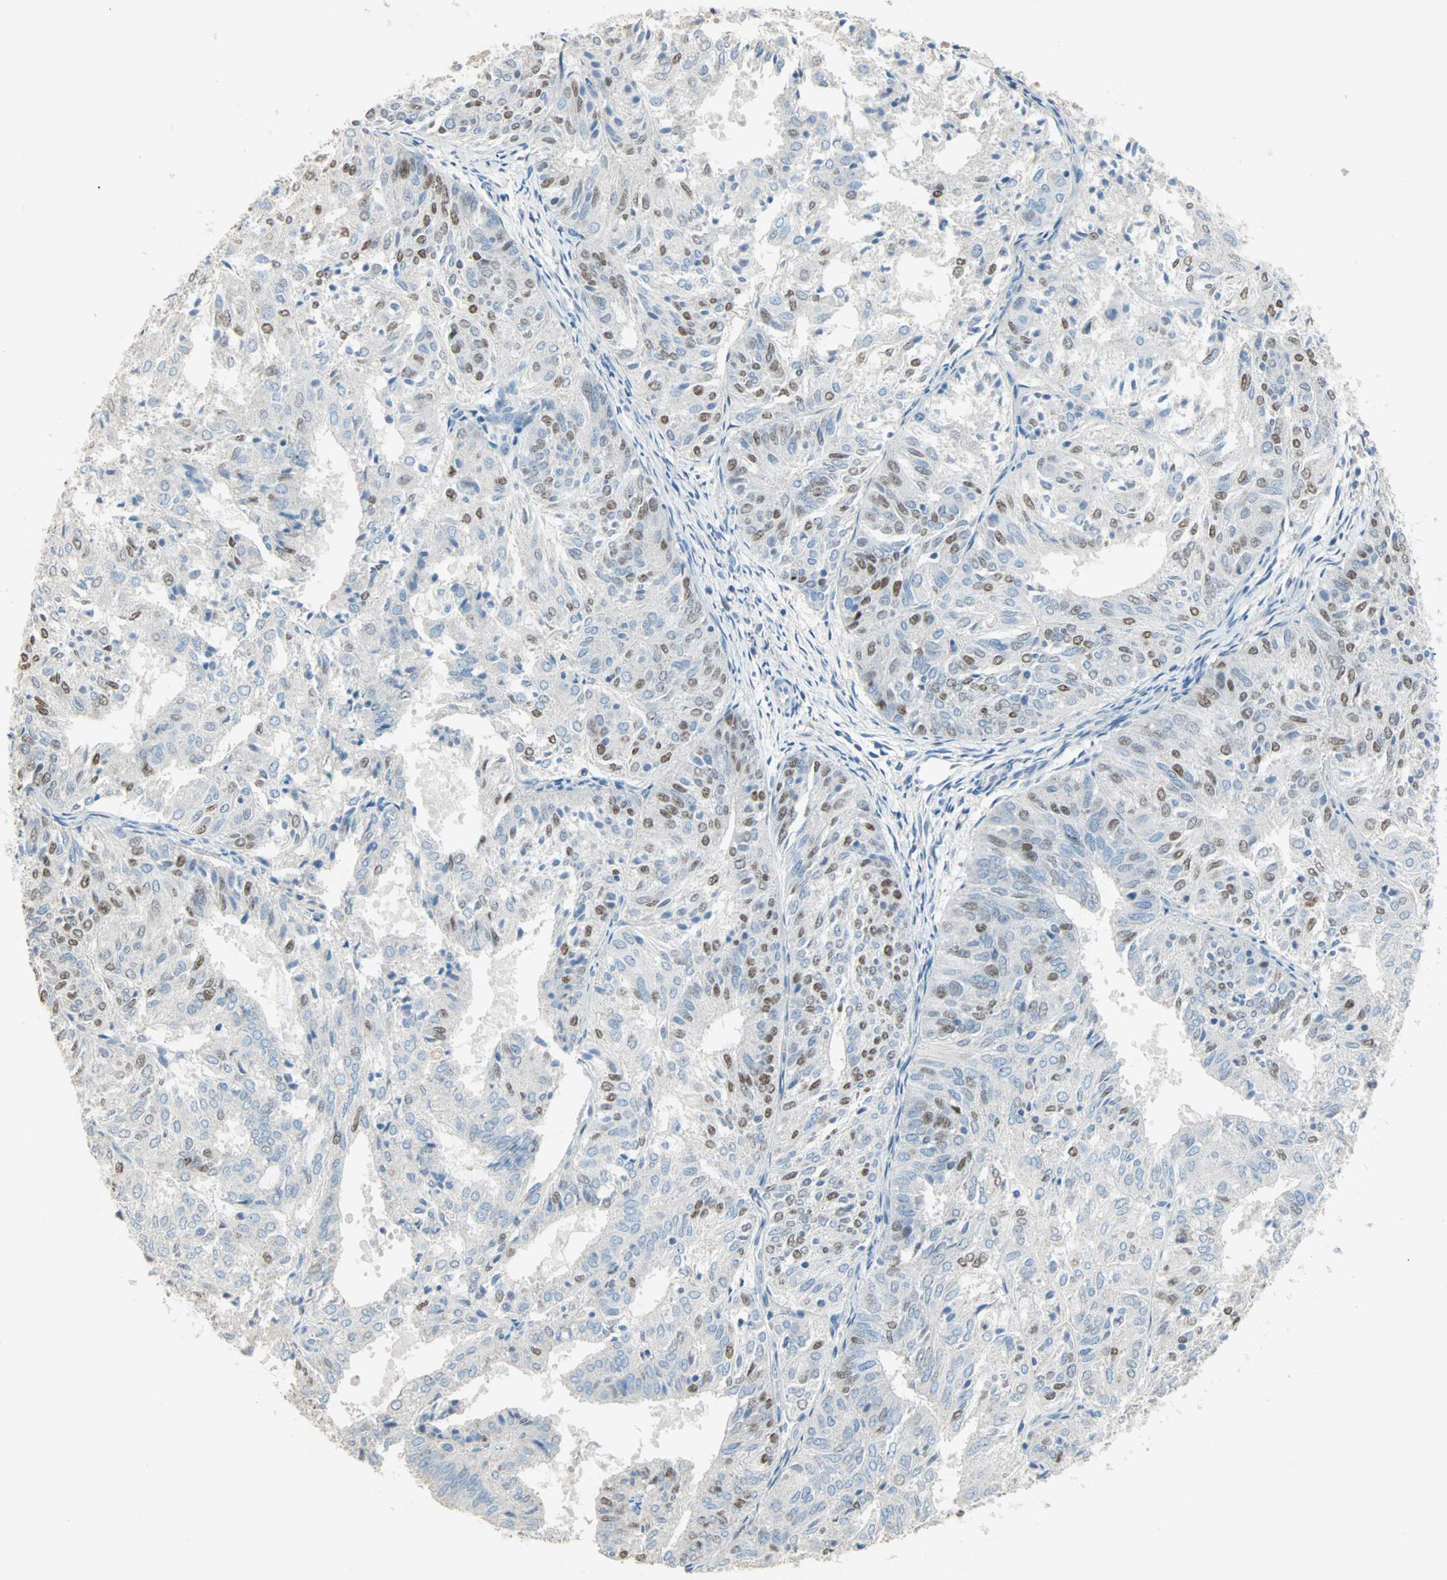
{"staining": {"intensity": "moderate", "quantity": "<25%", "location": "nuclear"}, "tissue": "endometrial cancer", "cell_type": "Tumor cells", "image_type": "cancer", "snomed": [{"axis": "morphology", "description": "Adenocarcinoma, NOS"}, {"axis": "topography", "description": "Uterus"}], "caption": "Immunohistochemical staining of endometrial adenocarcinoma reveals low levels of moderate nuclear expression in approximately <25% of tumor cells.", "gene": "ACVRL1", "patient": {"sex": "female", "age": 60}}